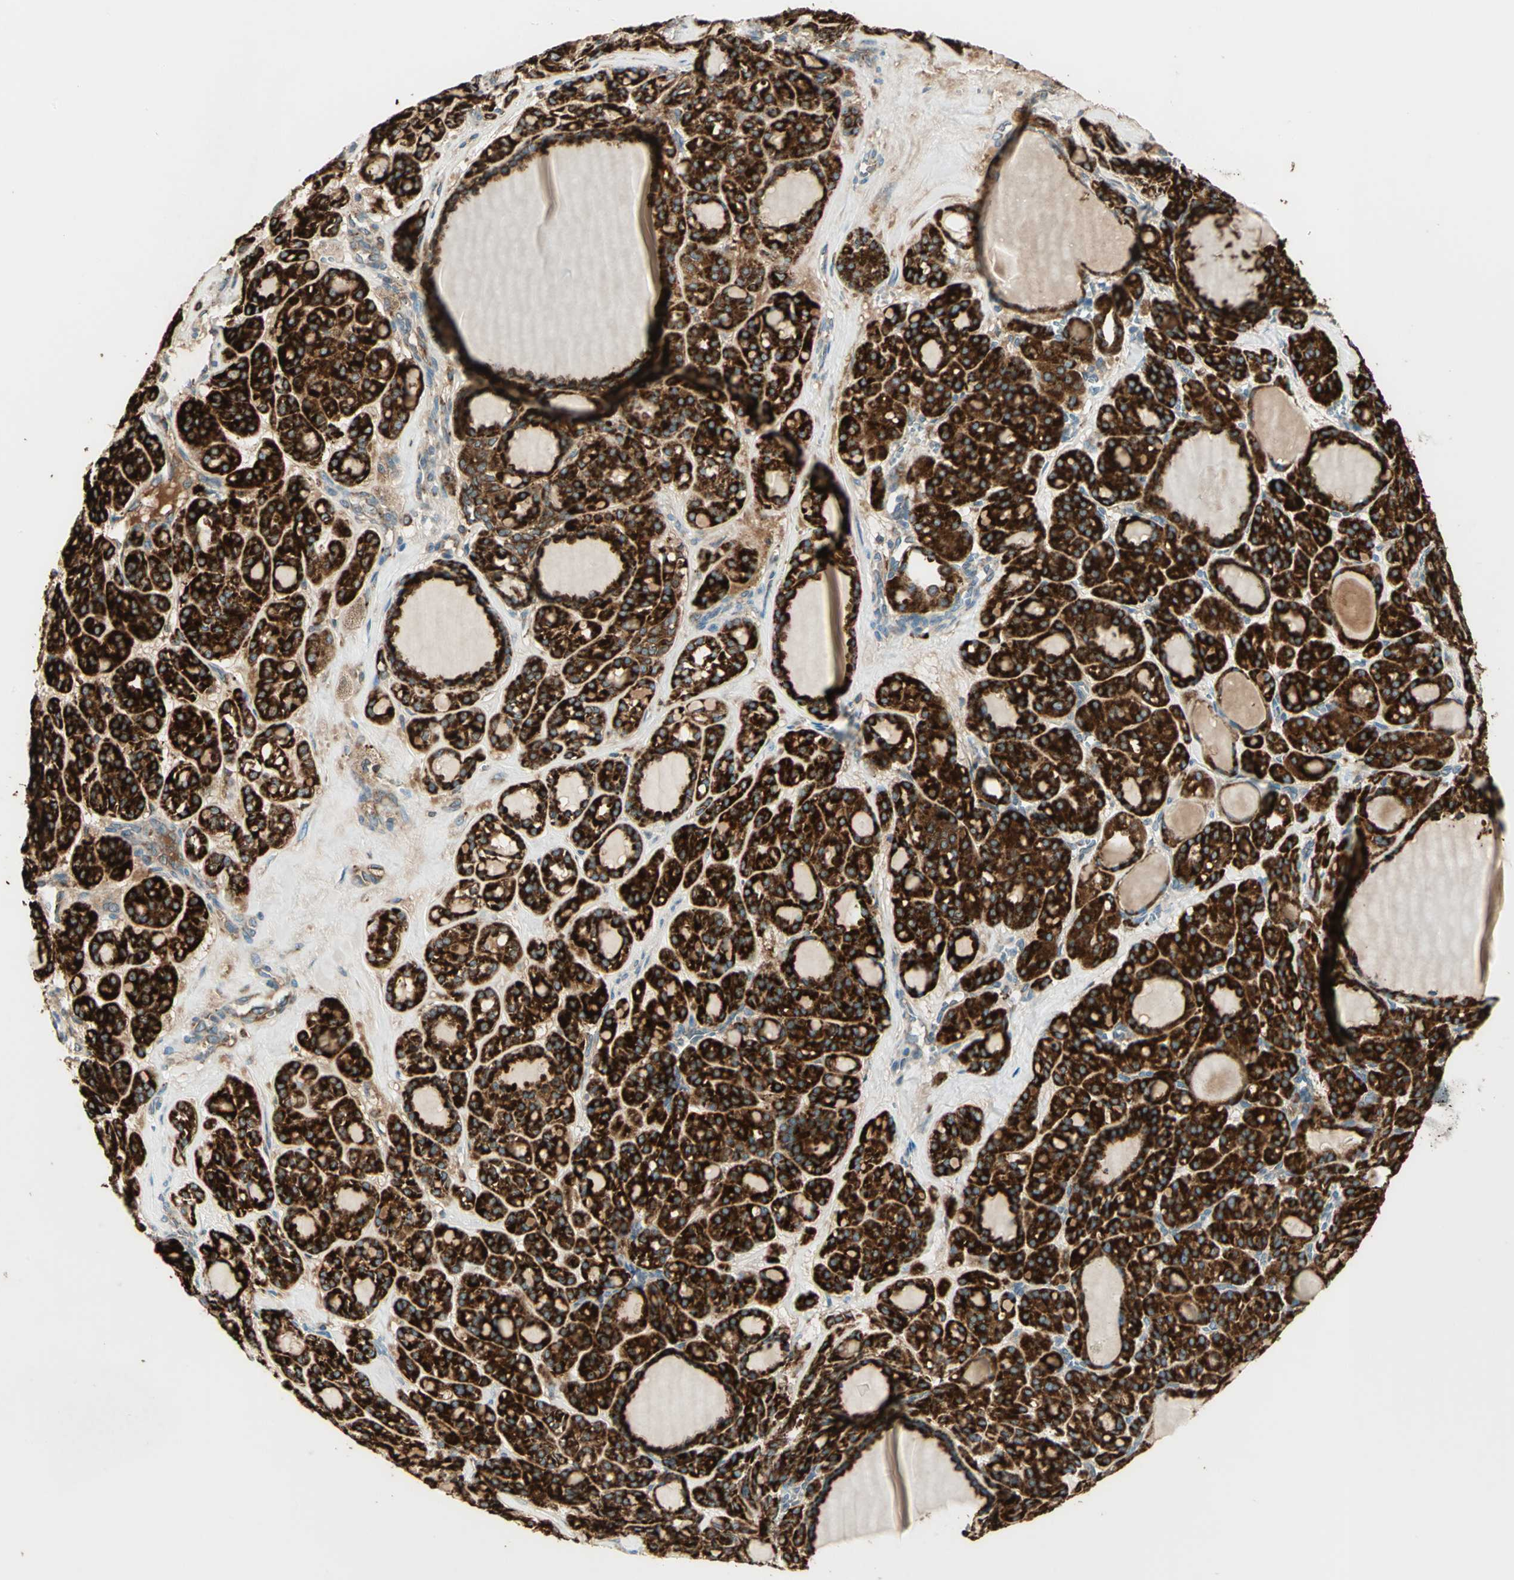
{"staining": {"intensity": "strong", "quantity": ">75%", "location": "cytoplasmic/membranous"}, "tissue": "thyroid cancer", "cell_type": "Tumor cells", "image_type": "cancer", "snomed": [{"axis": "morphology", "description": "Follicular adenoma carcinoma, NOS"}, {"axis": "topography", "description": "Thyroid gland"}], "caption": "A brown stain highlights strong cytoplasmic/membranous expression of a protein in thyroid cancer (follicular adenoma carcinoma) tumor cells.", "gene": "PDIA4", "patient": {"sex": "female", "age": 71}}